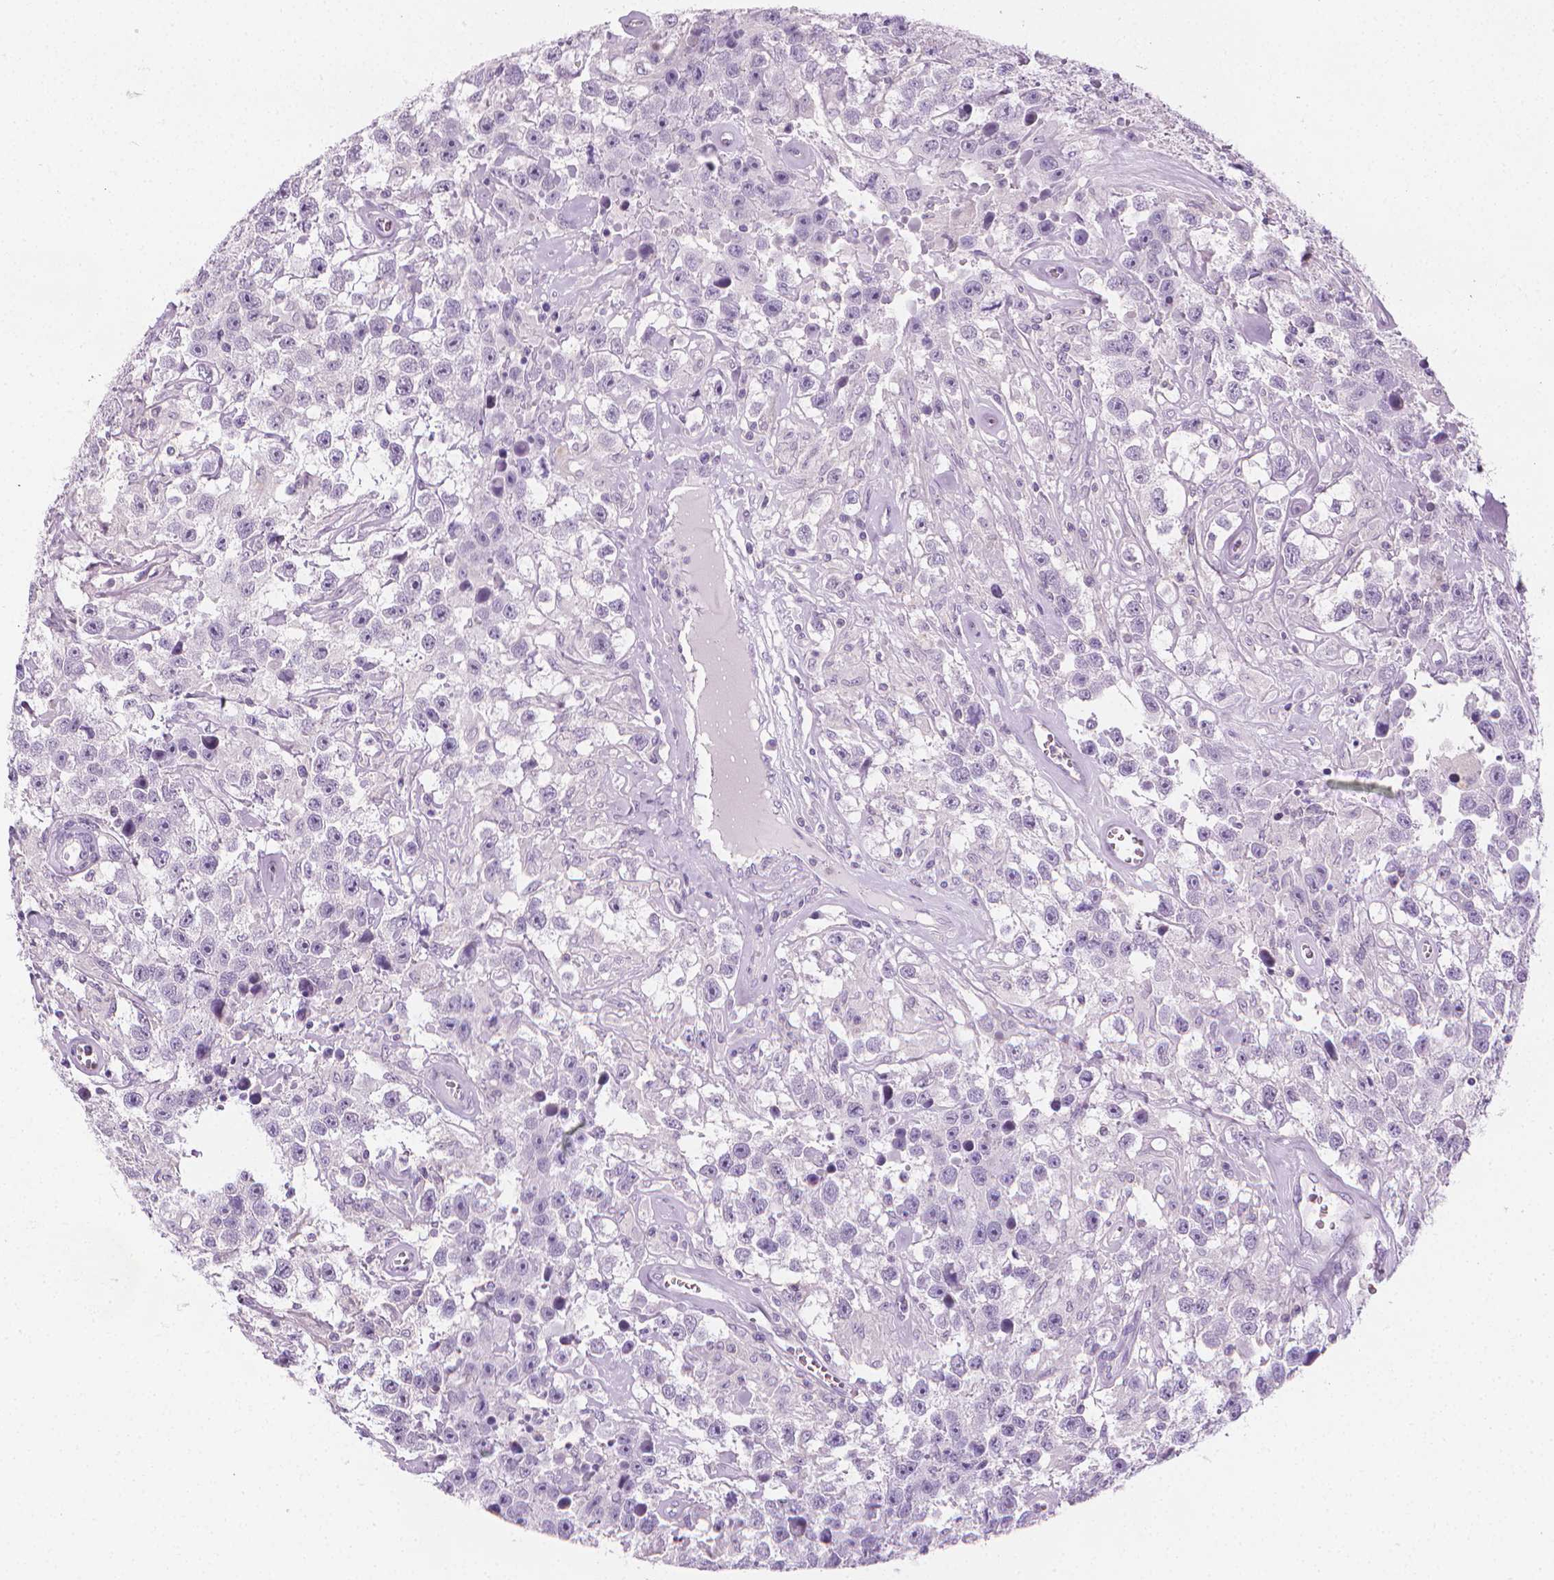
{"staining": {"intensity": "negative", "quantity": "none", "location": "none"}, "tissue": "testis cancer", "cell_type": "Tumor cells", "image_type": "cancer", "snomed": [{"axis": "morphology", "description": "Seminoma, NOS"}, {"axis": "topography", "description": "Testis"}], "caption": "This is a image of immunohistochemistry staining of testis cancer, which shows no positivity in tumor cells.", "gene": "DCAF8L1", "patient": {"sex": "male", "age": 43}}